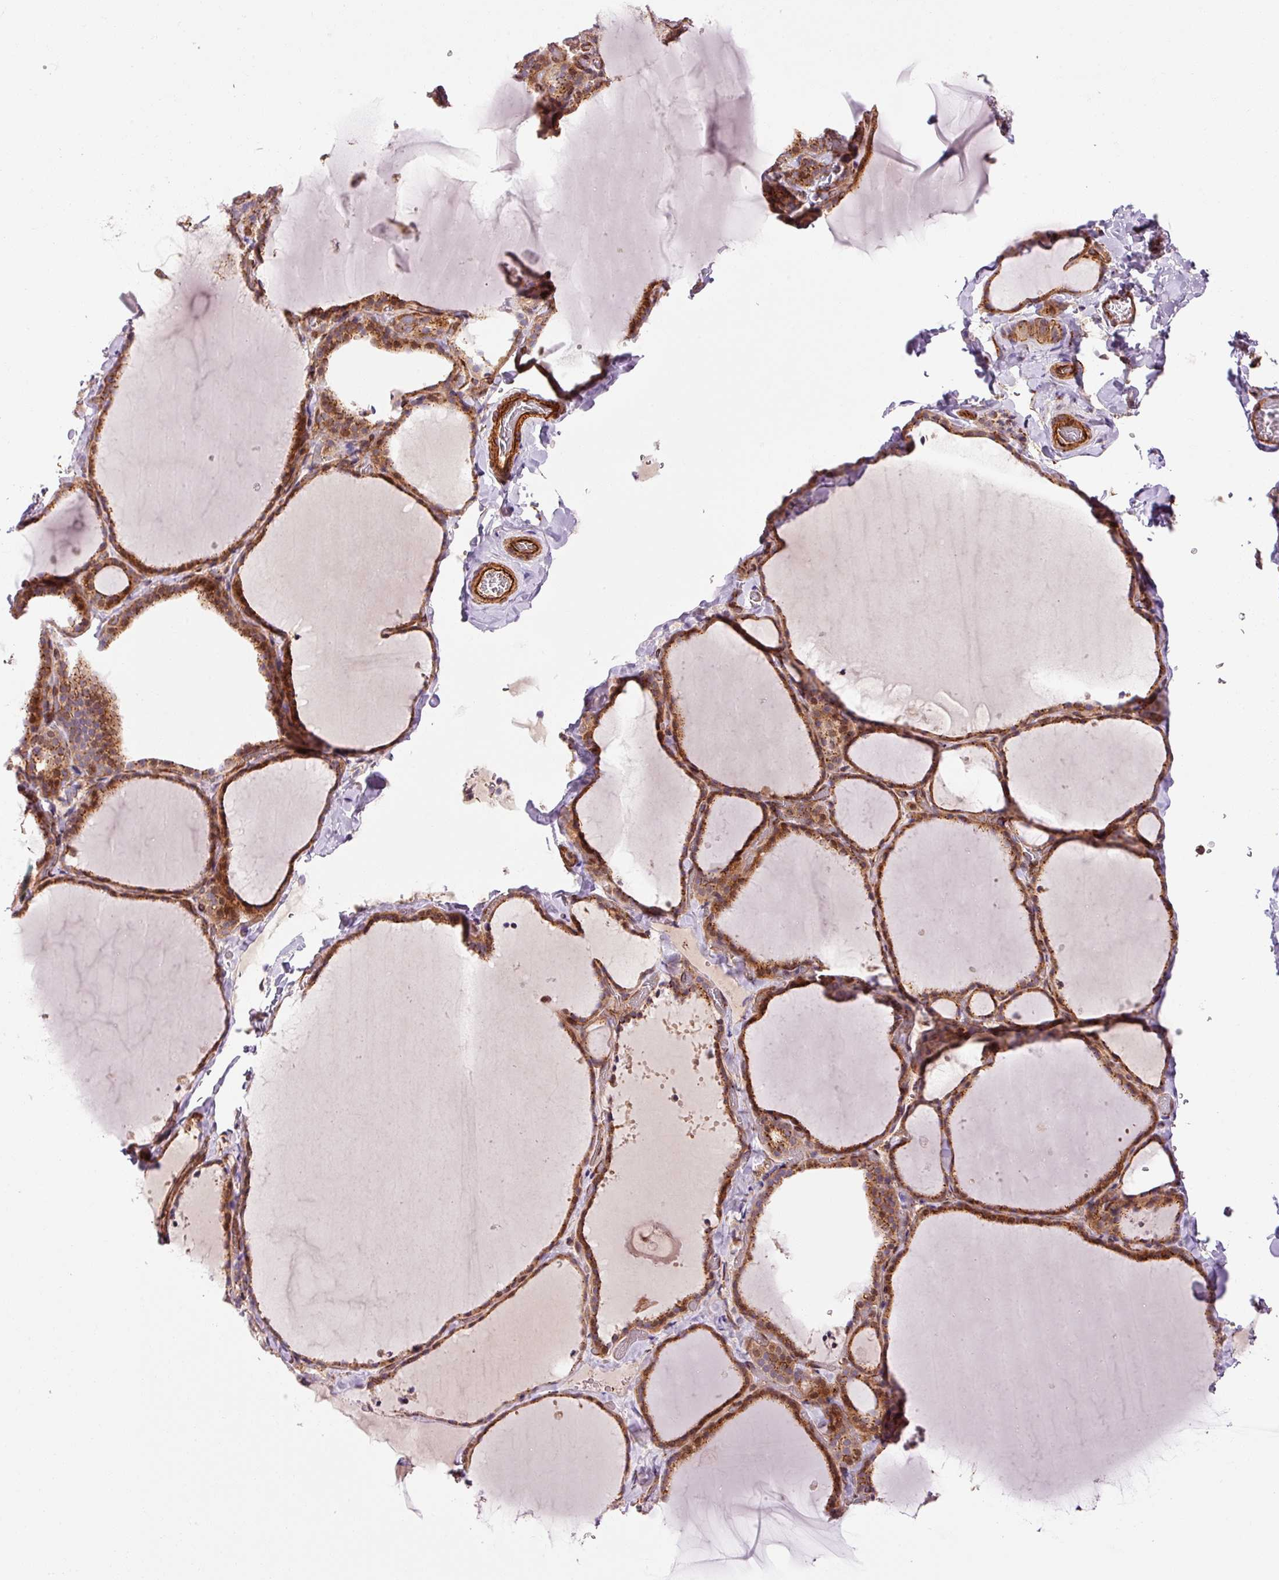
{"staining": {"intensity": "strong", "quantity": ">75%", "location": "cytoplasmic/membranous,nuclear"}, "tissue": "thyroid gland", "cell_type": "Glandular cells", "image_type": "normal", "snomed": [{"axis": "morphology", "description": "Normal tissue, NOS"}, {"axis": "topography", "description": "Thyroid gland"}], "caption": "The photomicrograph demonstrates immunohistochemical staining of normal thyroid gland. There is strong cytoplasmic/membranous,nuclear expression is present in about >75% of glandular cells.", "gene": "LIMK2", "patient": {"sex": "female", "age": 22}}